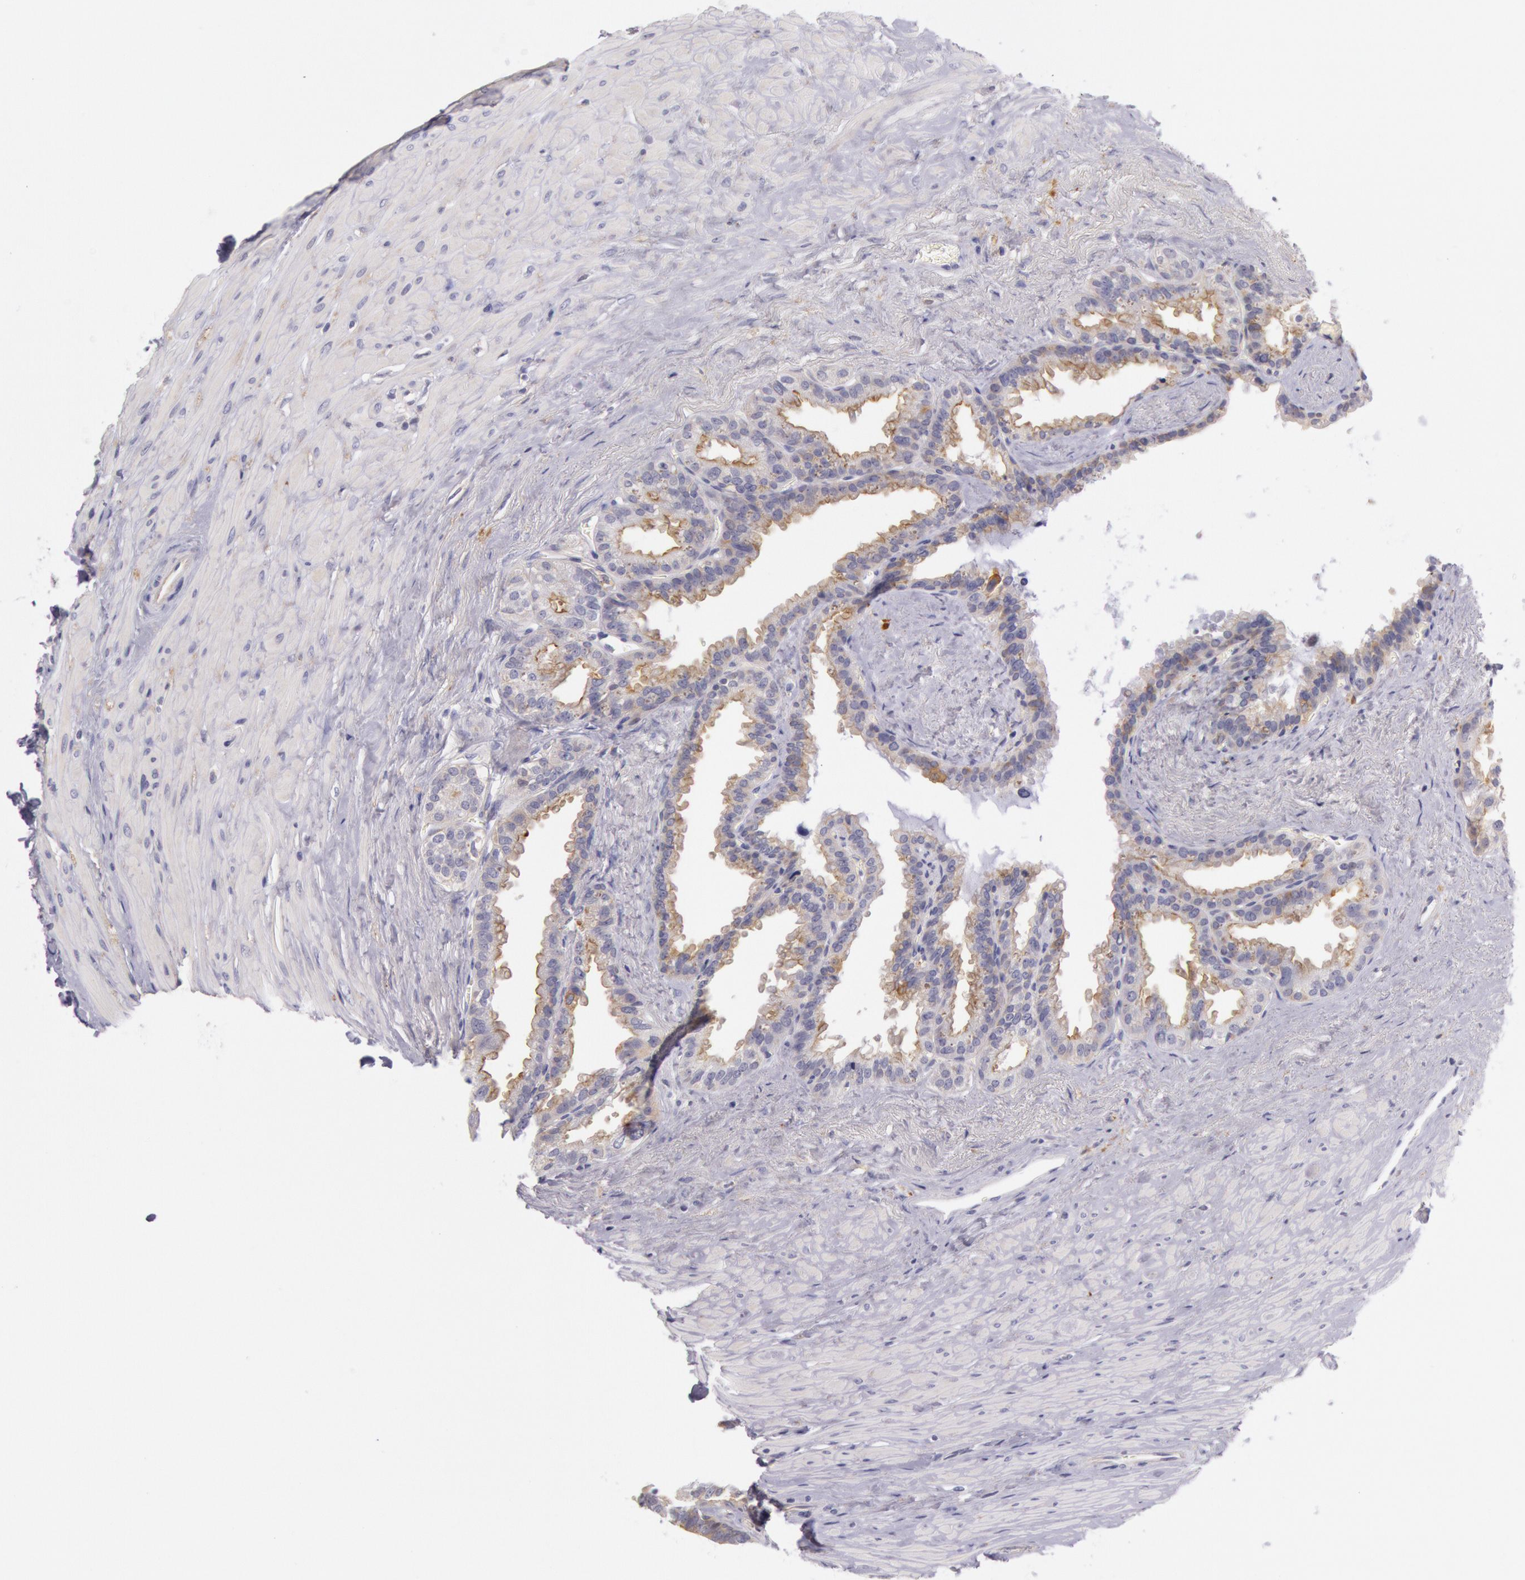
{"staining": {"intensity": "moderate", "quantity": ">75%", "location": "cytoplasmic/membranous"}, "tissue": "seminal vesicle", "cell_type": "Glandular cells", "image_type": "normal", "snomed": [{"axis": "morphology", "description": "Normal tissue, NOS"}, {"axis": "topography", "description": "Prostate"}, {"axis": "topography", "description": "Seminal veicle"}], "caption": "Moderate cytoplasmic/membranous expression is appreciated in approximately >75% of glandular cells in benign seminal vesicle. (DAB (3,3'-diaminobenzidine) = brown stain, brightfield microscopy at high magnification).", "gene": "MYO5A", "patient": {"sex": "male", "age": 63}}